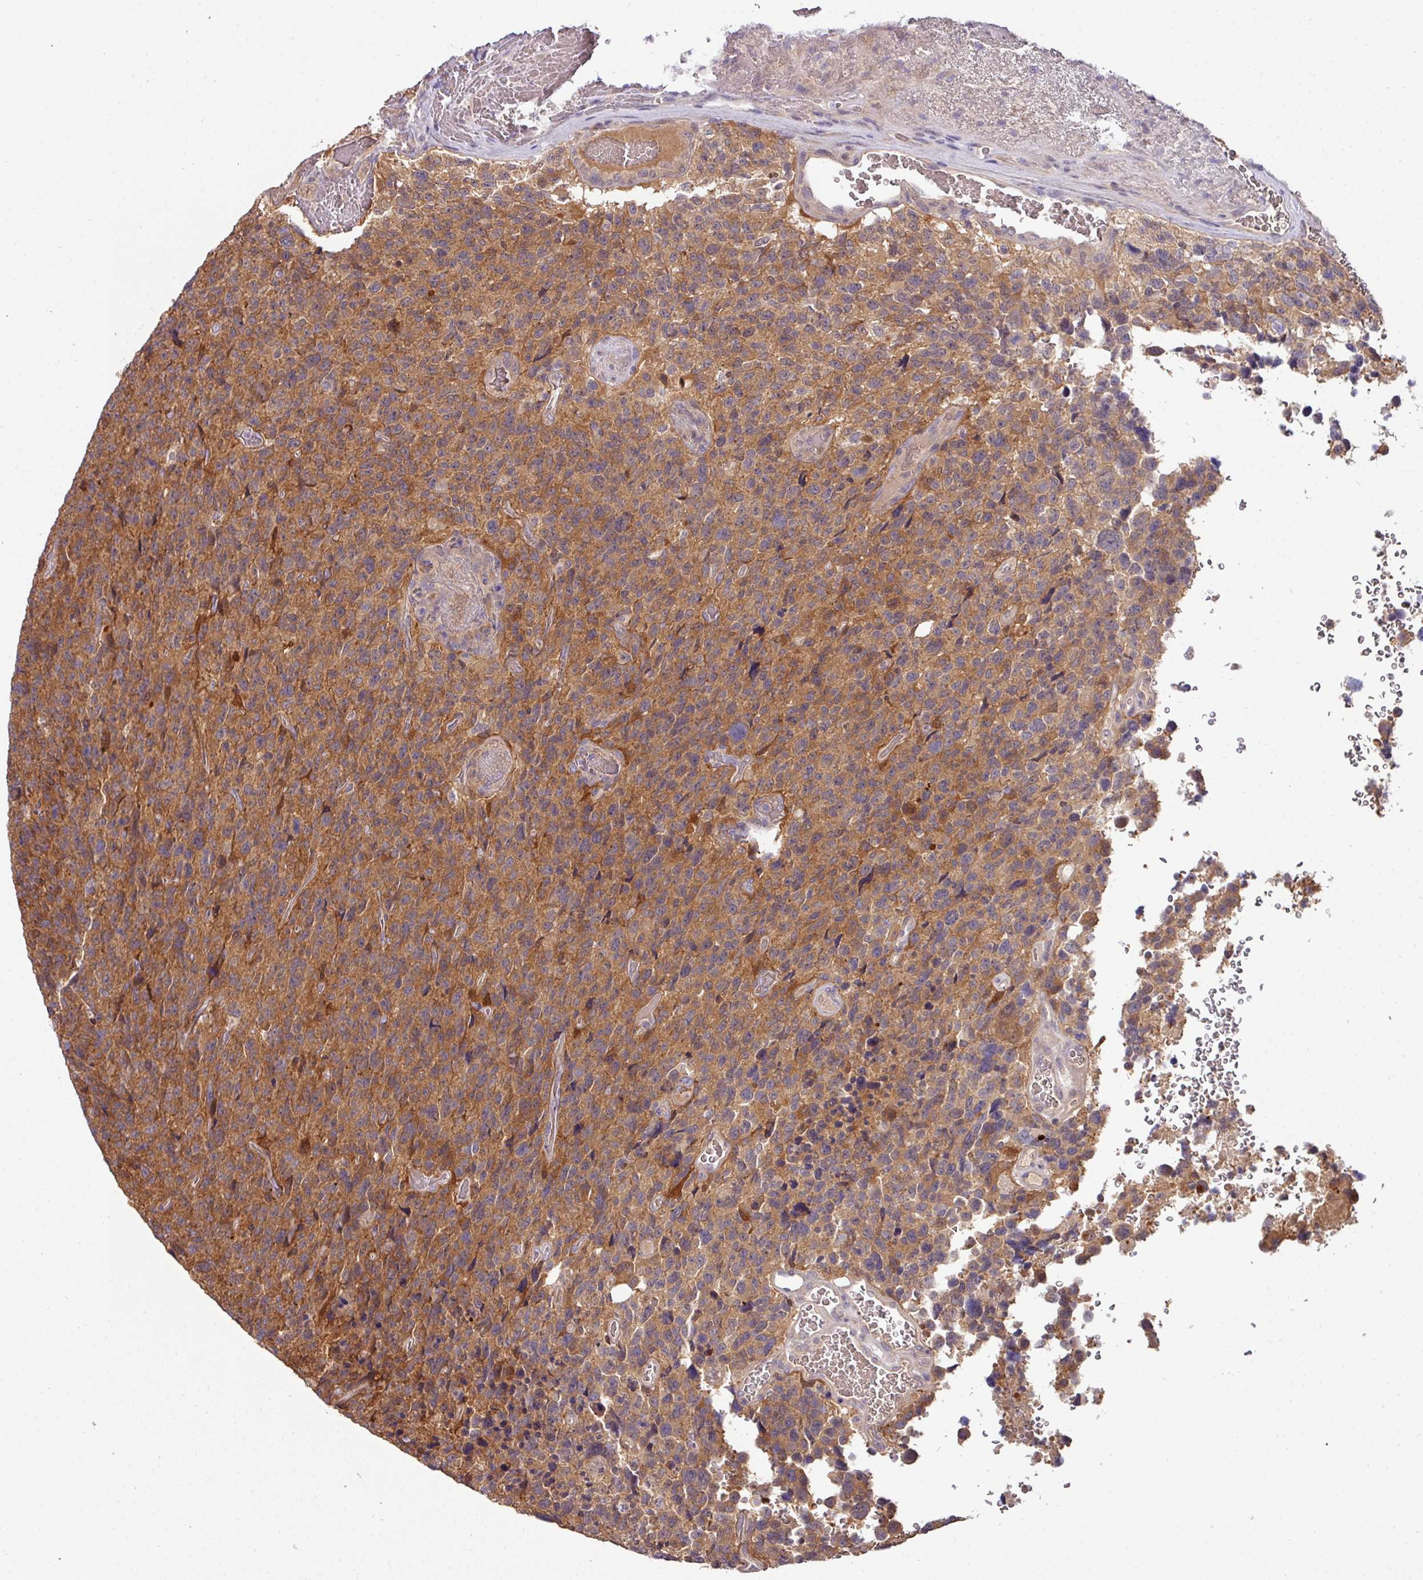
{"staining": {"intensity": "moderate", "quantity": "25%-75%", "location": "cytoplasmic/membranous"}, "tissue": "glioma", "cell_type": "Tumor cells", "image_type": "cancer", "snomed": [{"axis": "morphology", "description": "Glioma, malignant, High grade"}, {"axis": "topography", "description": "Brain"}], "caption": "The micrograph demonstrates immunohistochemical staining of glioma. There is moderate cytoplasmic/membranous positivity is appreciated in approximately 25%-75% of tumor cells.", "gene": "SLAMF6", "patient": {"sex": "male", "age": 69}}